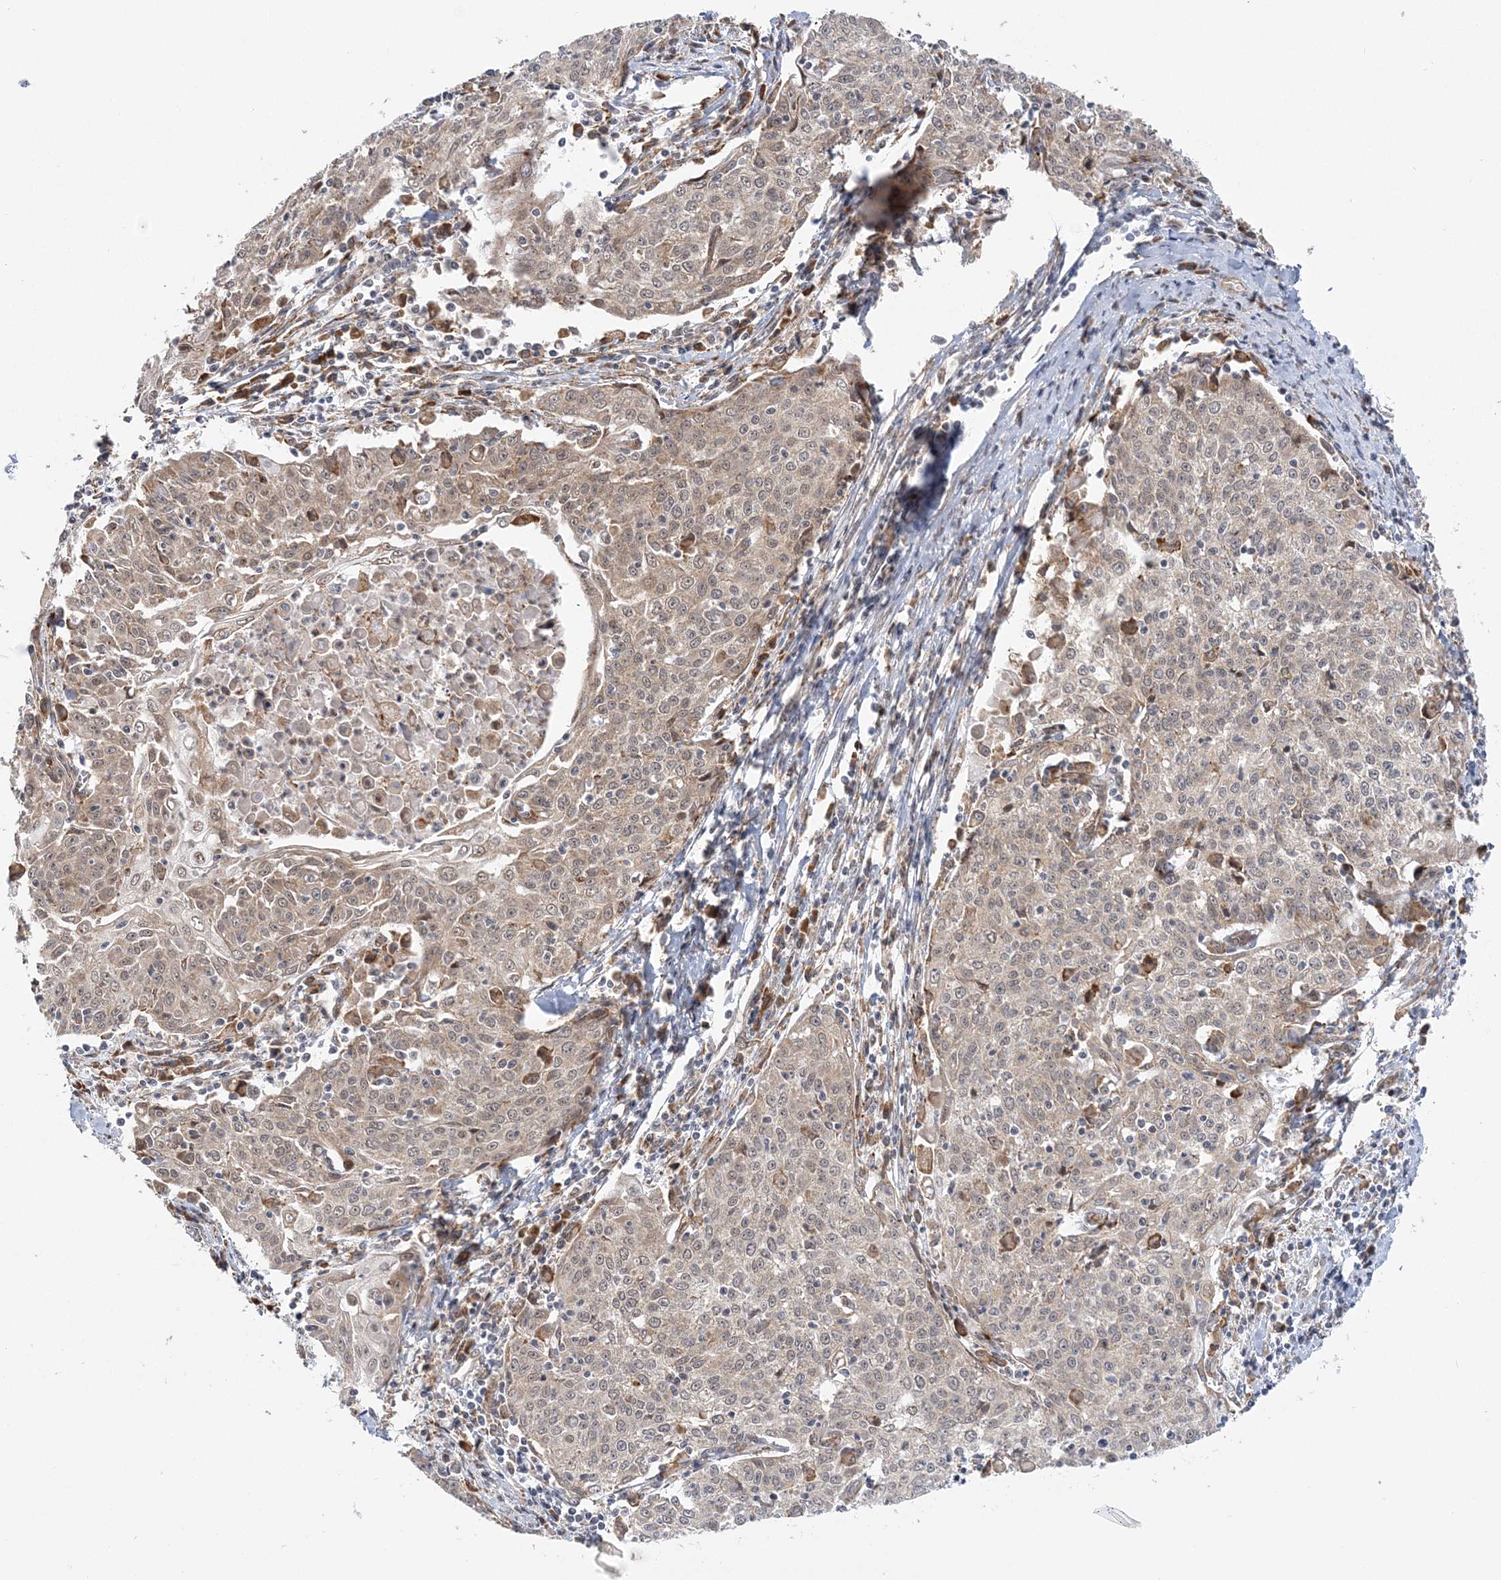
{"staining": {"intensity": "weak", "quantity": ">75%", "location": "cytoplasmic/membranous"}, "tissue": "cervical cancer", "cell_type": "Tumor cells", "image_type": "cancer", "snomed": [{"axis": "morphology", "description": "Squamous cell carcinoma, NOS"}, {"axis": "topography", "description": "Cervix"}], "caption": "Weak cytoplasmic/membranous protein positivity is identified in about >75% of tumor cells in cervical squamous cell carcinoma.", "gene": "MRPL47", "patient": {"sex": "female", "age": 48}}